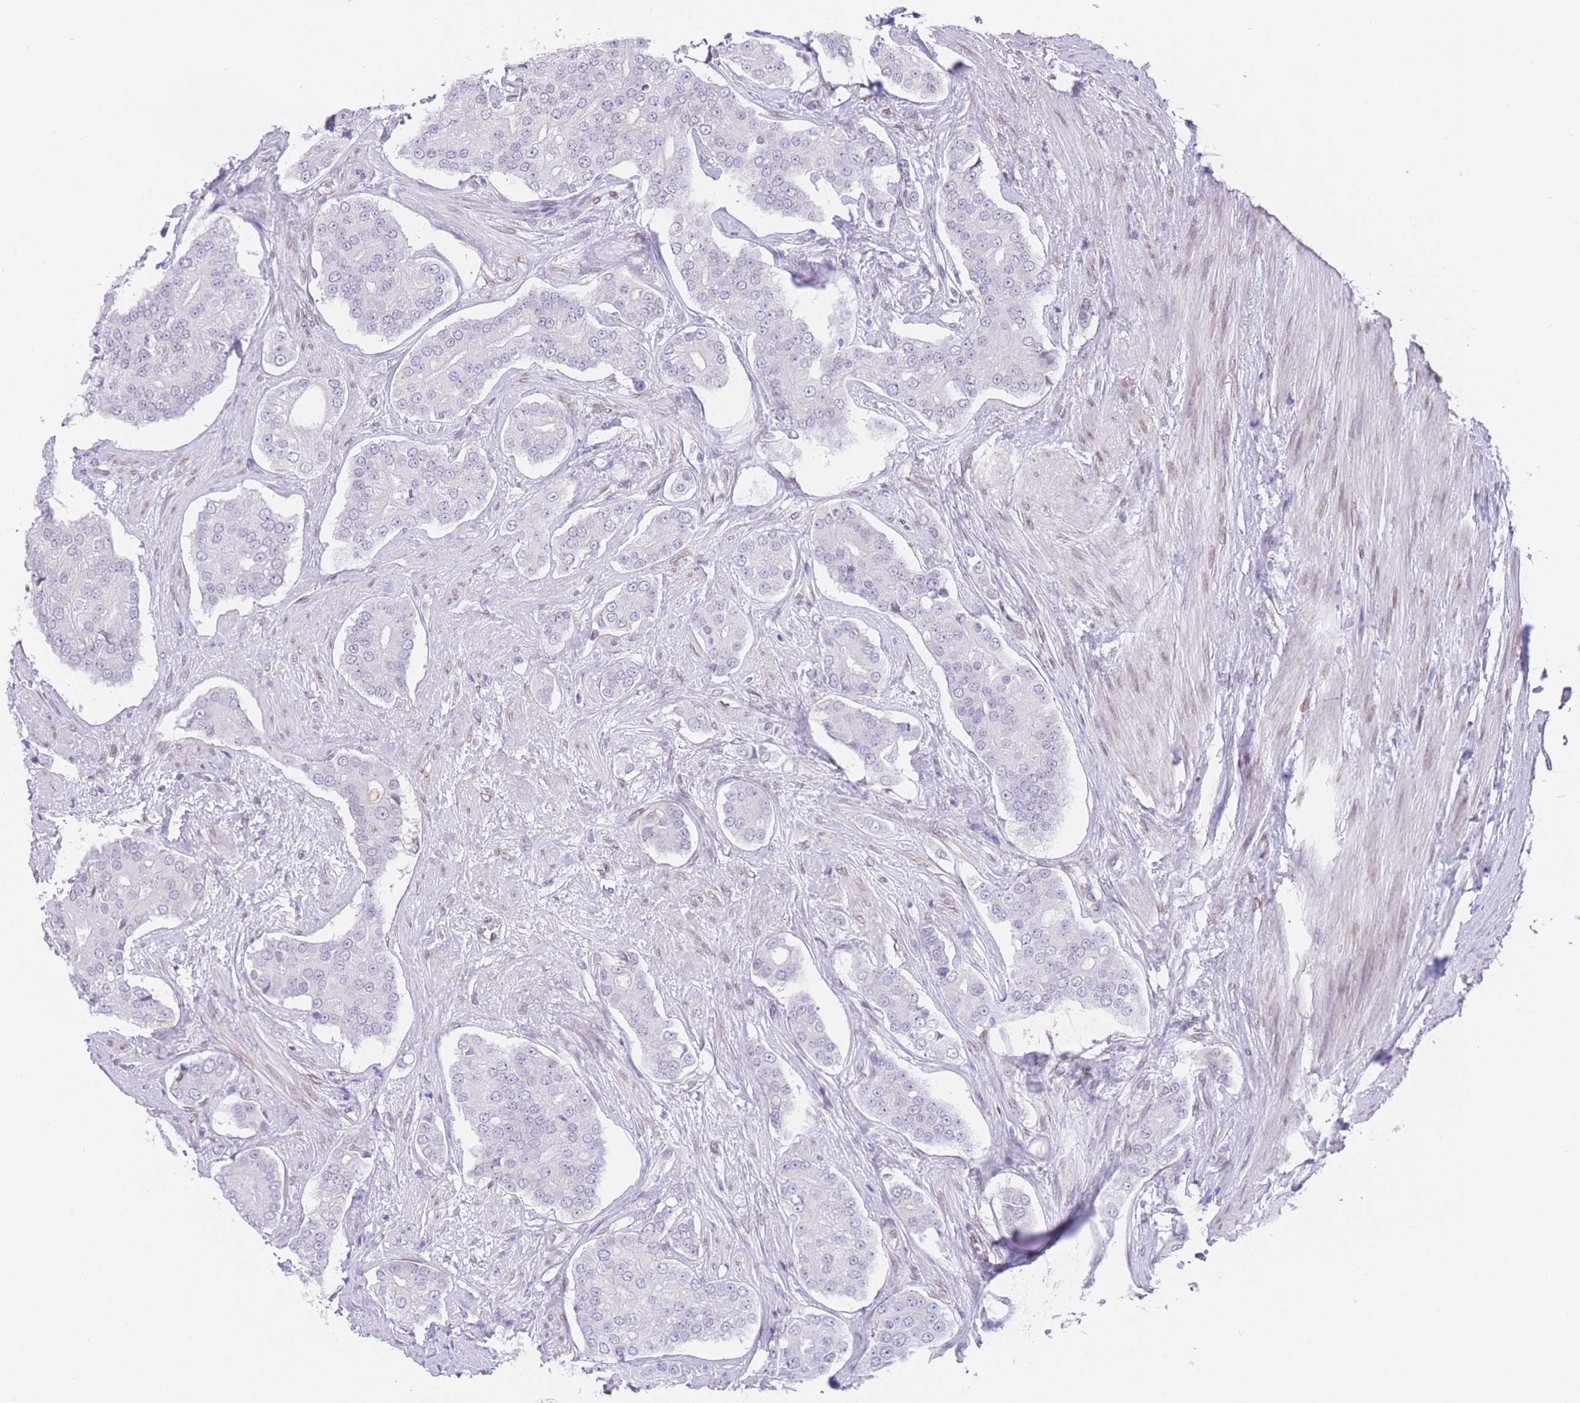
{"staining": {"intensity": "negative", "quantity": "none", "location": "none"}, "tissue": "prostate cancer", "cell_type": "Tumor cells", "image_type": "cancer", "snomed": [{"axis": "morphology", "description": "Adenocarcinoma, High grade"}, {"axis": "topography", "description": "Prostate"}], "caption": "An image of prostate adenocarcinoma (high-grade) stained for a protein shows no brown staining in tumor cells.", "gene": "OR10AD1", "patient": {"sex": "male", "age": 71}}